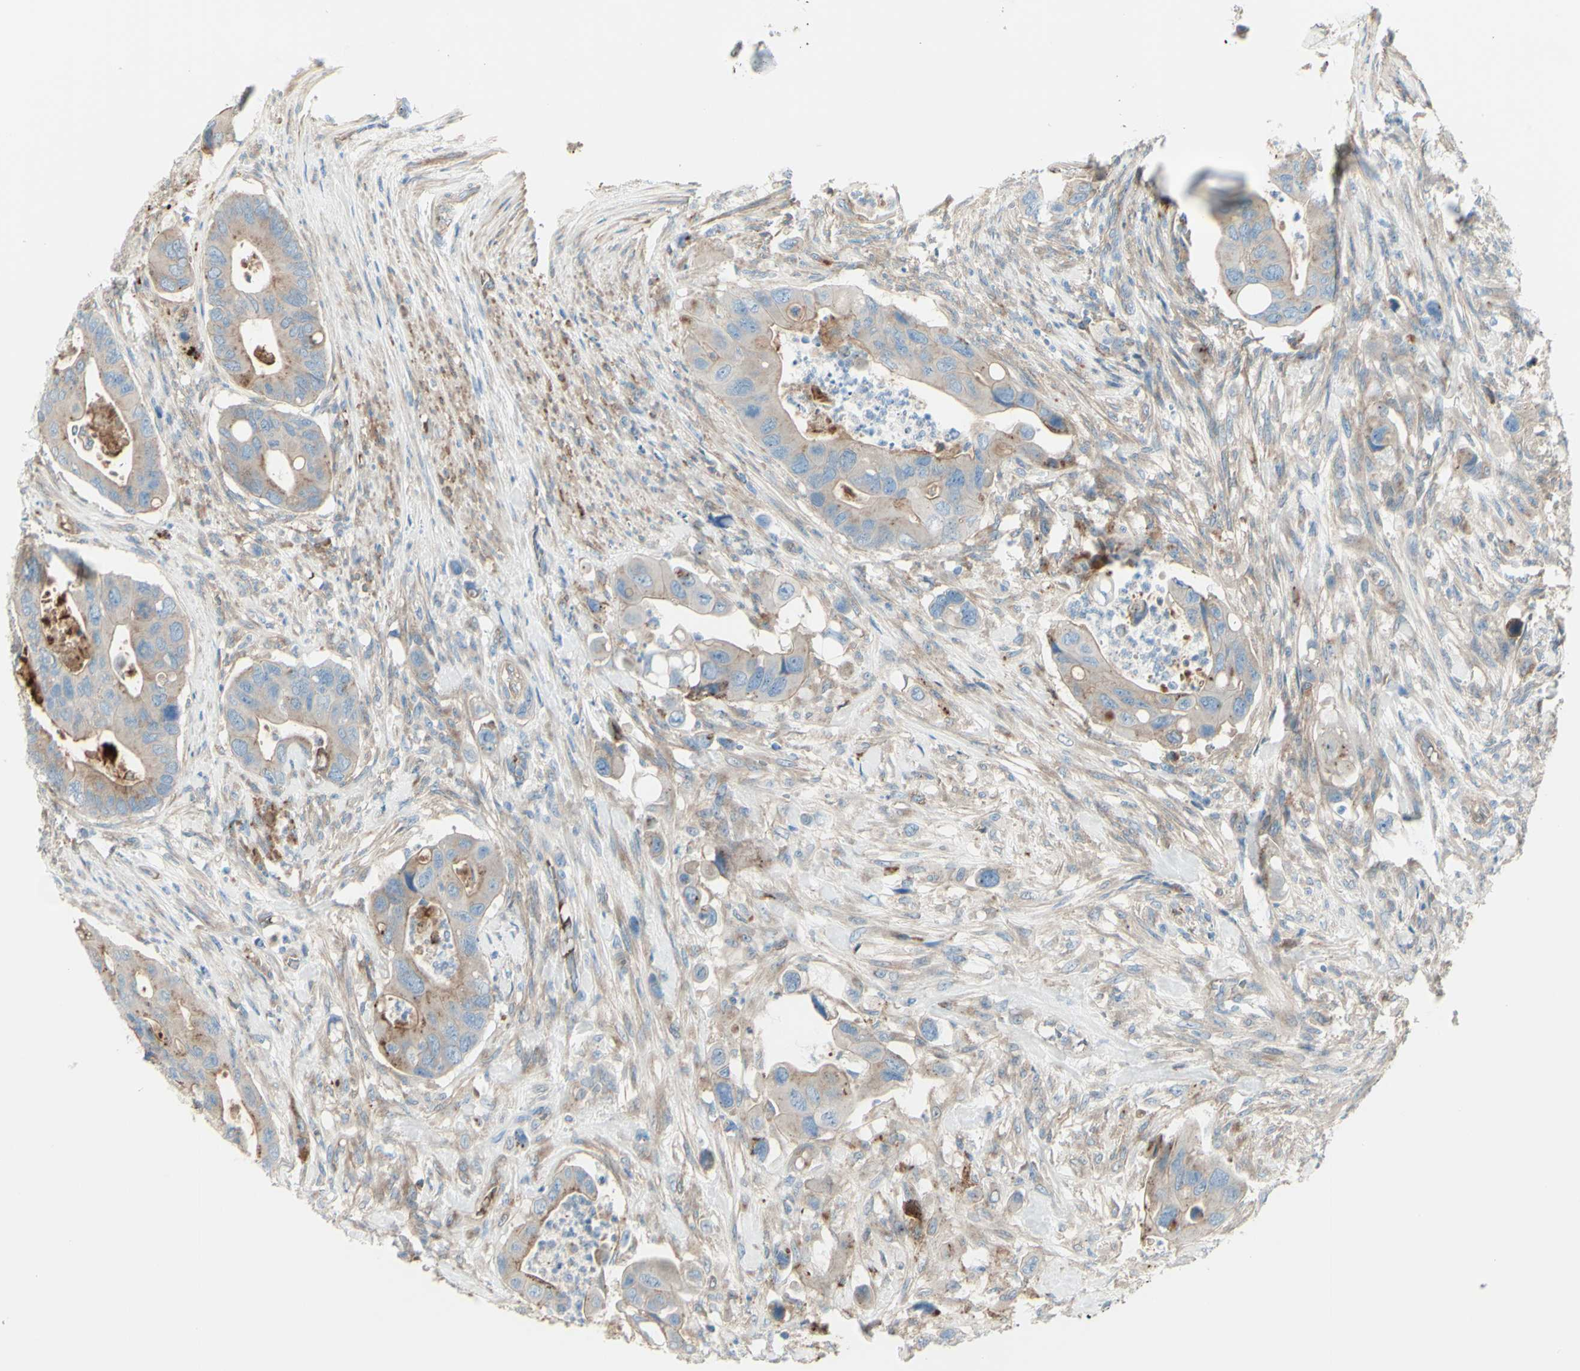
{"staining": {"intensity": "weak", "quantity": ">75%", "location": "cytoplasmic/membranous"}, "tissue": "colorectal cancer", "cell_type": "Tumor cells", "image_type": "cancer", "snomed": [{"axis": "morphology", "description": "Adenocarcinoma, NOS"}, {"axis": "topography", "description": "Rectum"}], "caption": "This is an image of immunohistochemistry (IHC) staining of colorectal cancer (adenocarcinoma), which shows weak positivity in the cytoplasmic/membranous of tumor cells.", "gene": "PCDHGA2", "patient": {"sex": "female", "age": 57}}